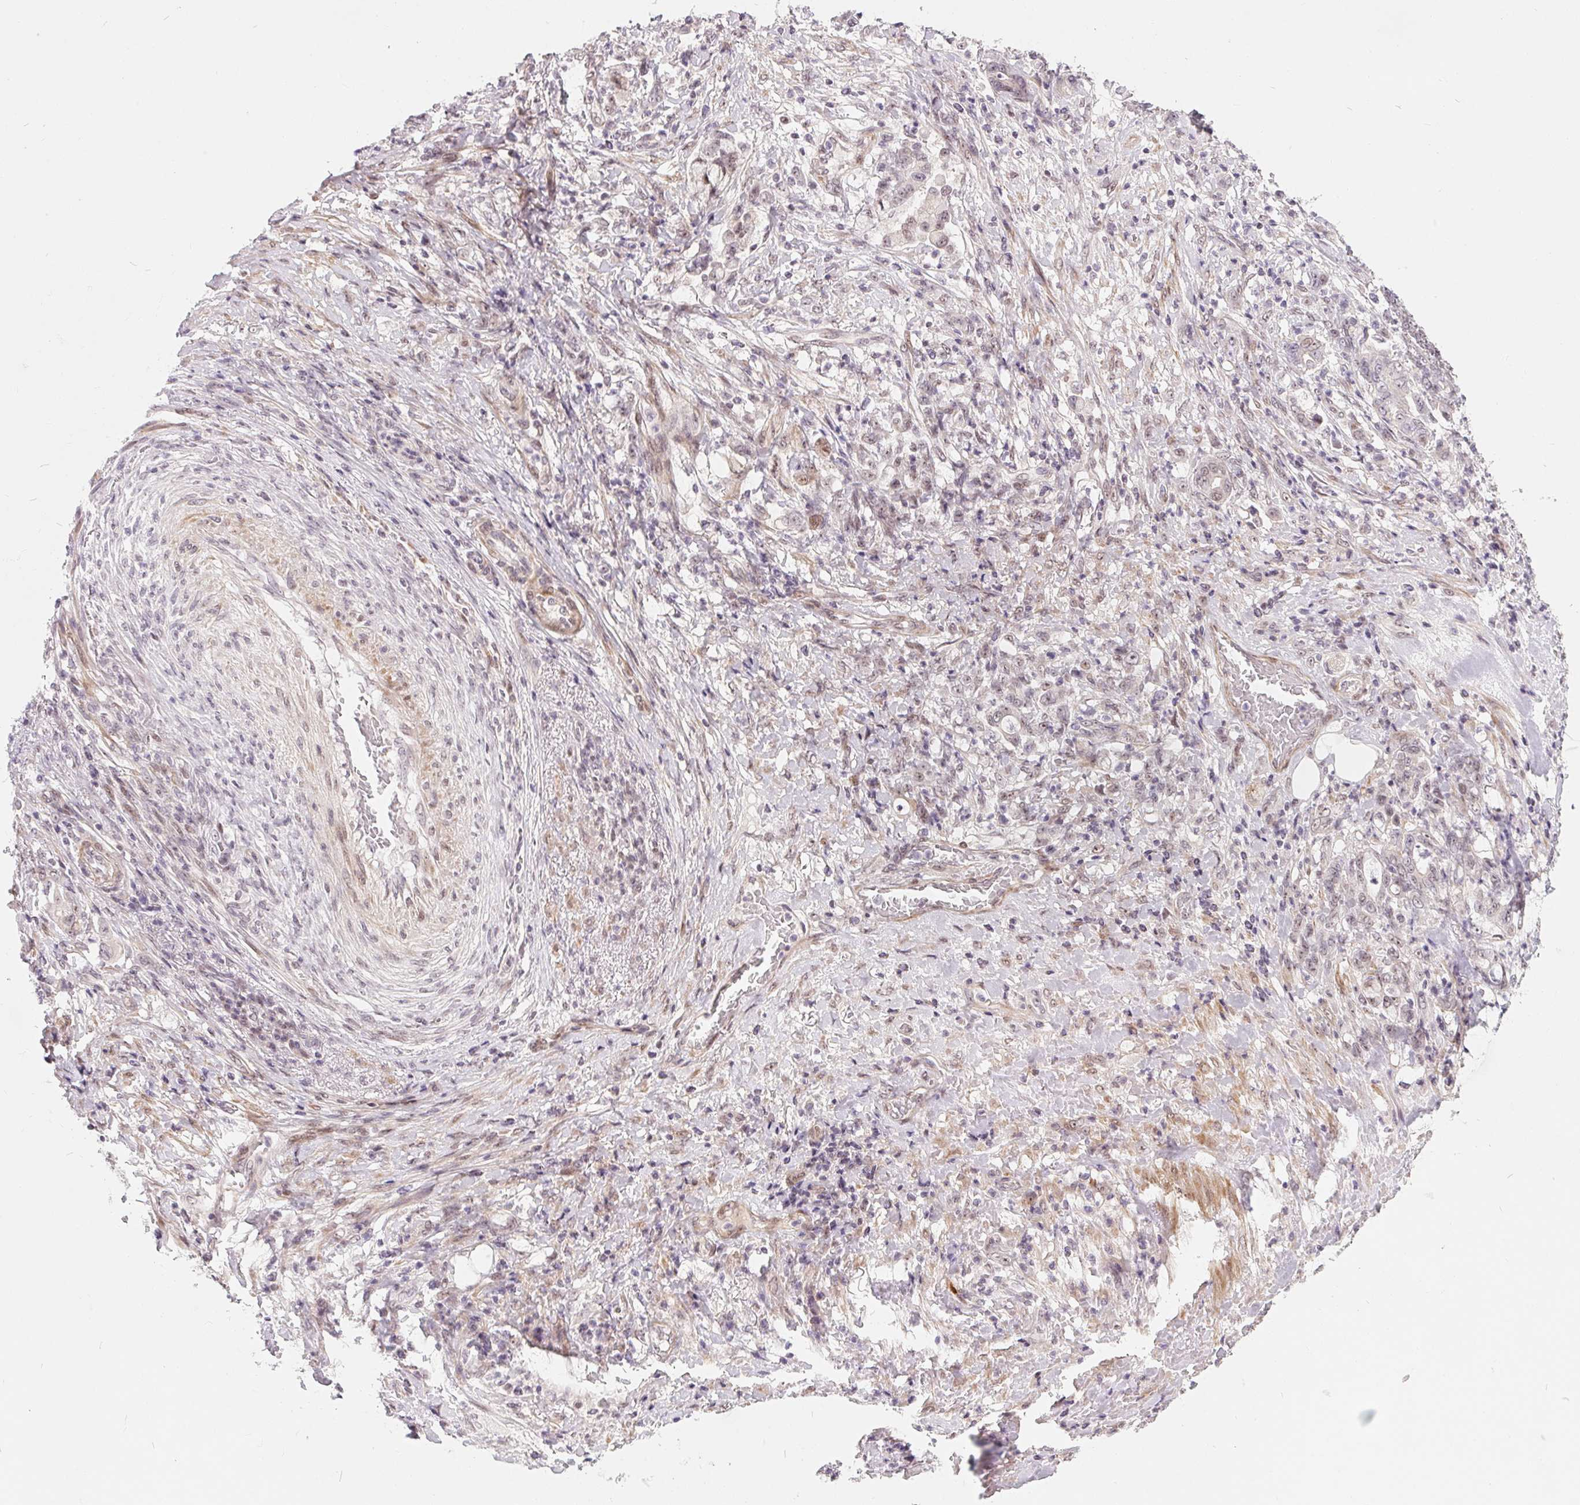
{"staining": {"intensity": "moderate", "quantity": "<25%", "location": "nuclear"}, "tissue": "stomach cancer", "cell_type": "Tumor cells", "image_type": "cancer", "snomed": [{"axis": "morphology", "description": "Adenocarcinoma, NOS"}, {"axis": "topography", "description": "Stomach"}], "caption": "Stomach adenocarcinoma was stained to show a protein in brown. There is low levels of moderate nuclear positivity in approximately <25% of tumor cells. The staining was performed using DAB, with brown indicating positive protein expression. Nuclei are stained blue with hematoxylin.", "gene": "NRG2", "patient": {"sex": "female", "age": 79}}